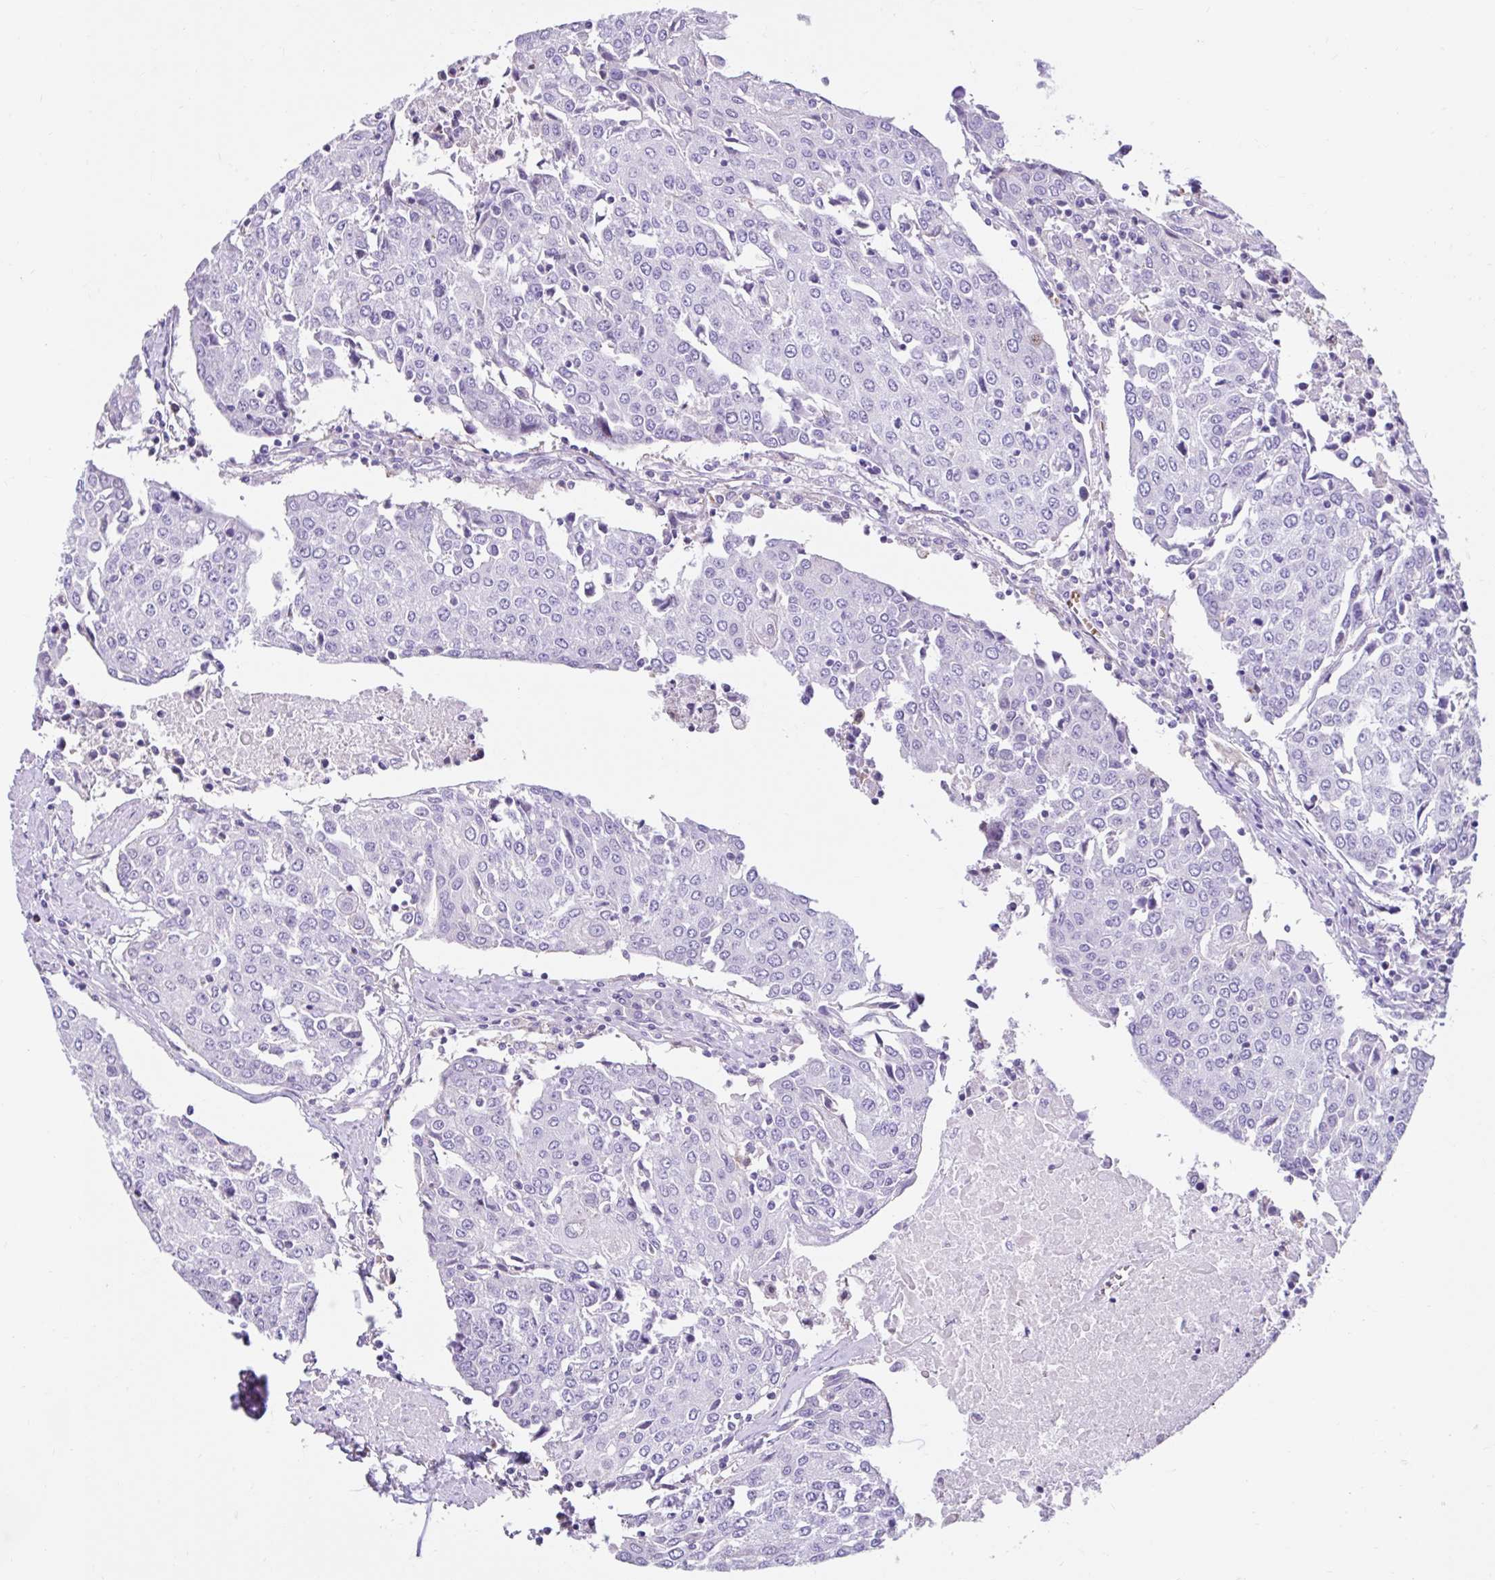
{"staining": {"intensity": "negative", "quantity": "none", "location": "none"}, "tissue": "urothelial cancer", "cell_type": "Tumor cells", "image_type": "cancer", "snomed": [{"axis": "morphology", "description": "Urothelial carcinoma, High grade"}, {"axis": "topography", "description": "Urinary bladder"}], "caption": "This is a histopathology image of IHC staining of urothelial cancer, which shows no expression in tumor cells.", "gene": "NHLH2", "patient": {"sex": "female", "age": 85}}